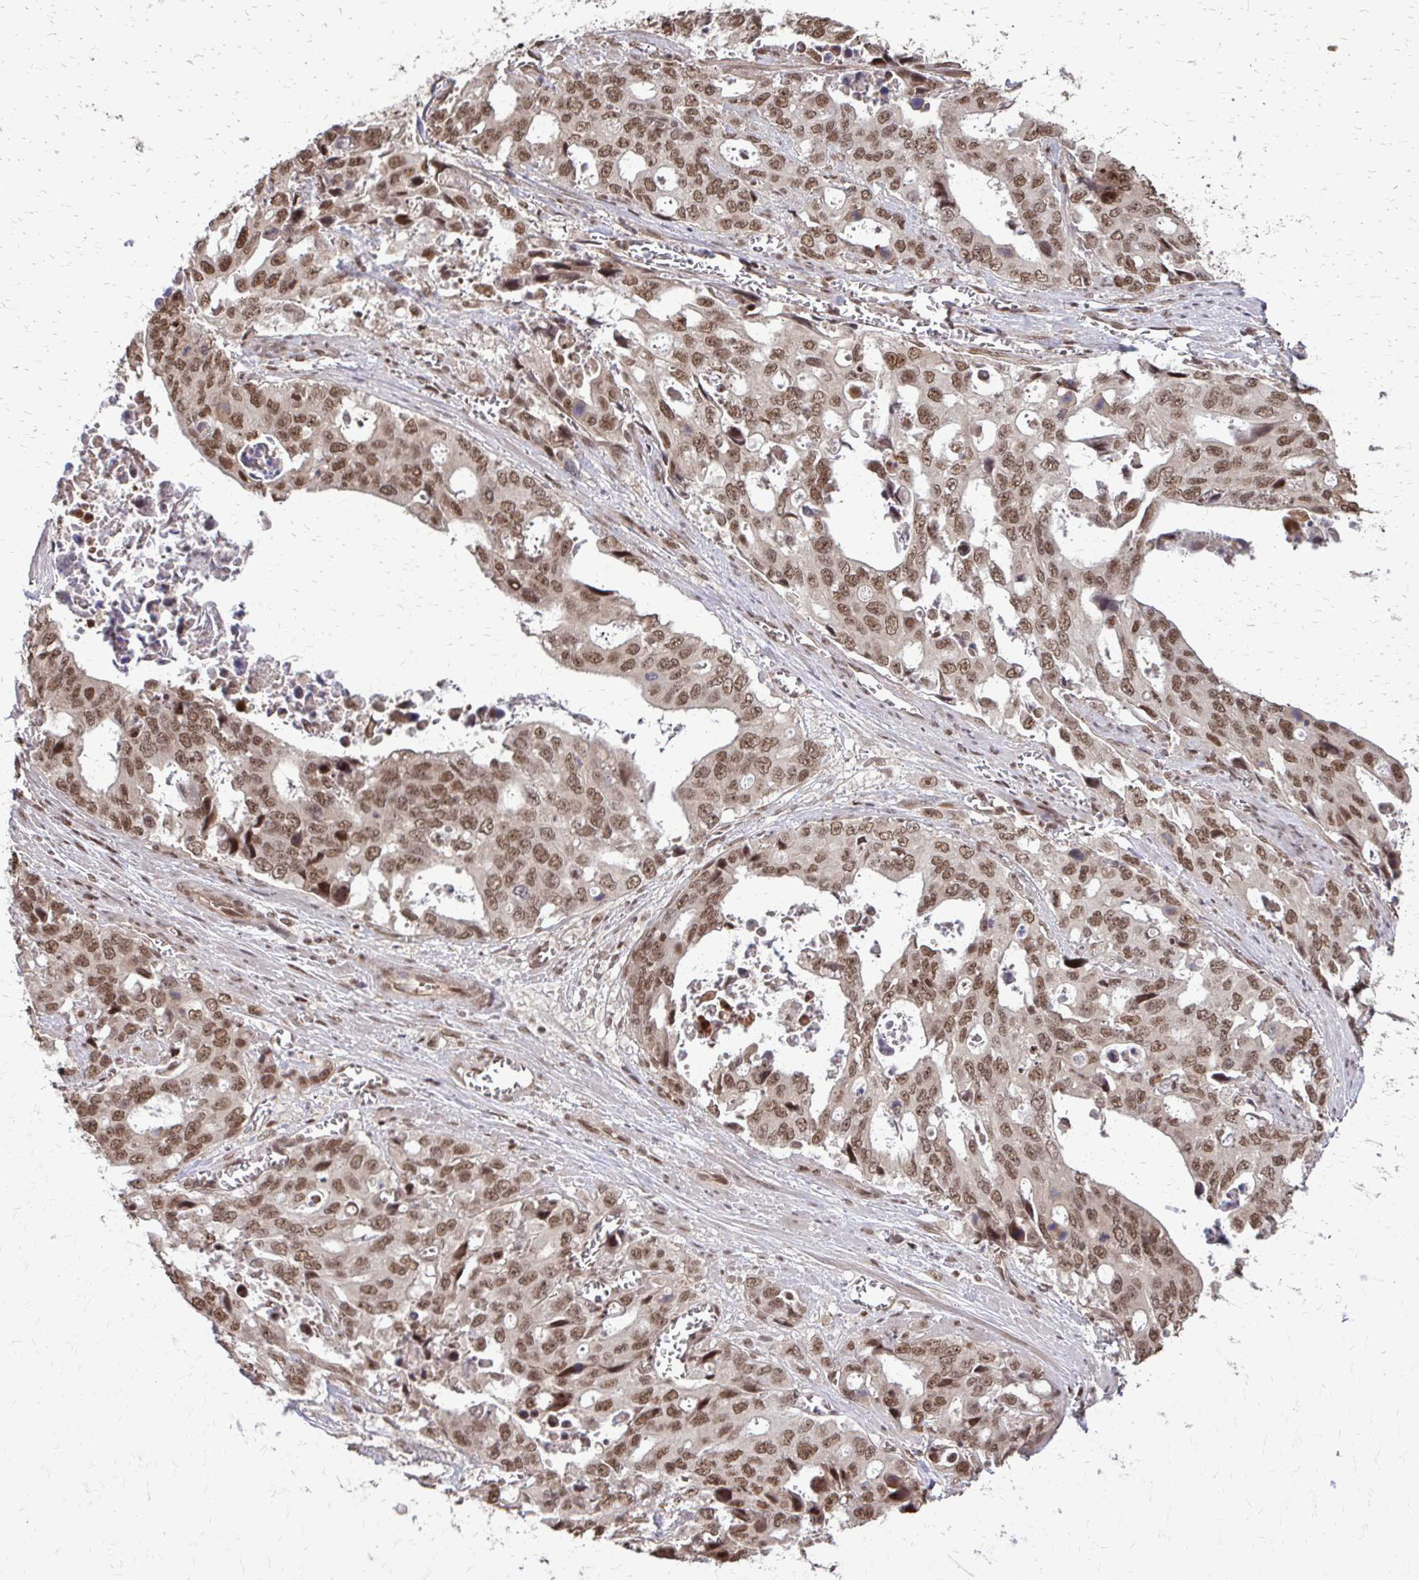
{"staining": {"intensity": "moderate", "quantity": ">75%", "location": "nuclear"}, "tissue": "stomach cancer", "cell_type": "Tumor cells", "image_type": "cancer", "snomed": [{"axis": "morphology", "description": "Adenocarcinoma, NOS"}, {"axis": "topography", "description": "Stomach, upper"}], "caption": "IHC micrograph of neoplastic tissue: human adenocarcinoma (stomach) stained using immunohistochemistry (IHC) reveals medium levels of moderate protein expression localized specifically in the nuclear of tumor cells, appearing as a nuclear brown color.", "gene": "SS18", "patient": {"sex": "male", "age": 74}}